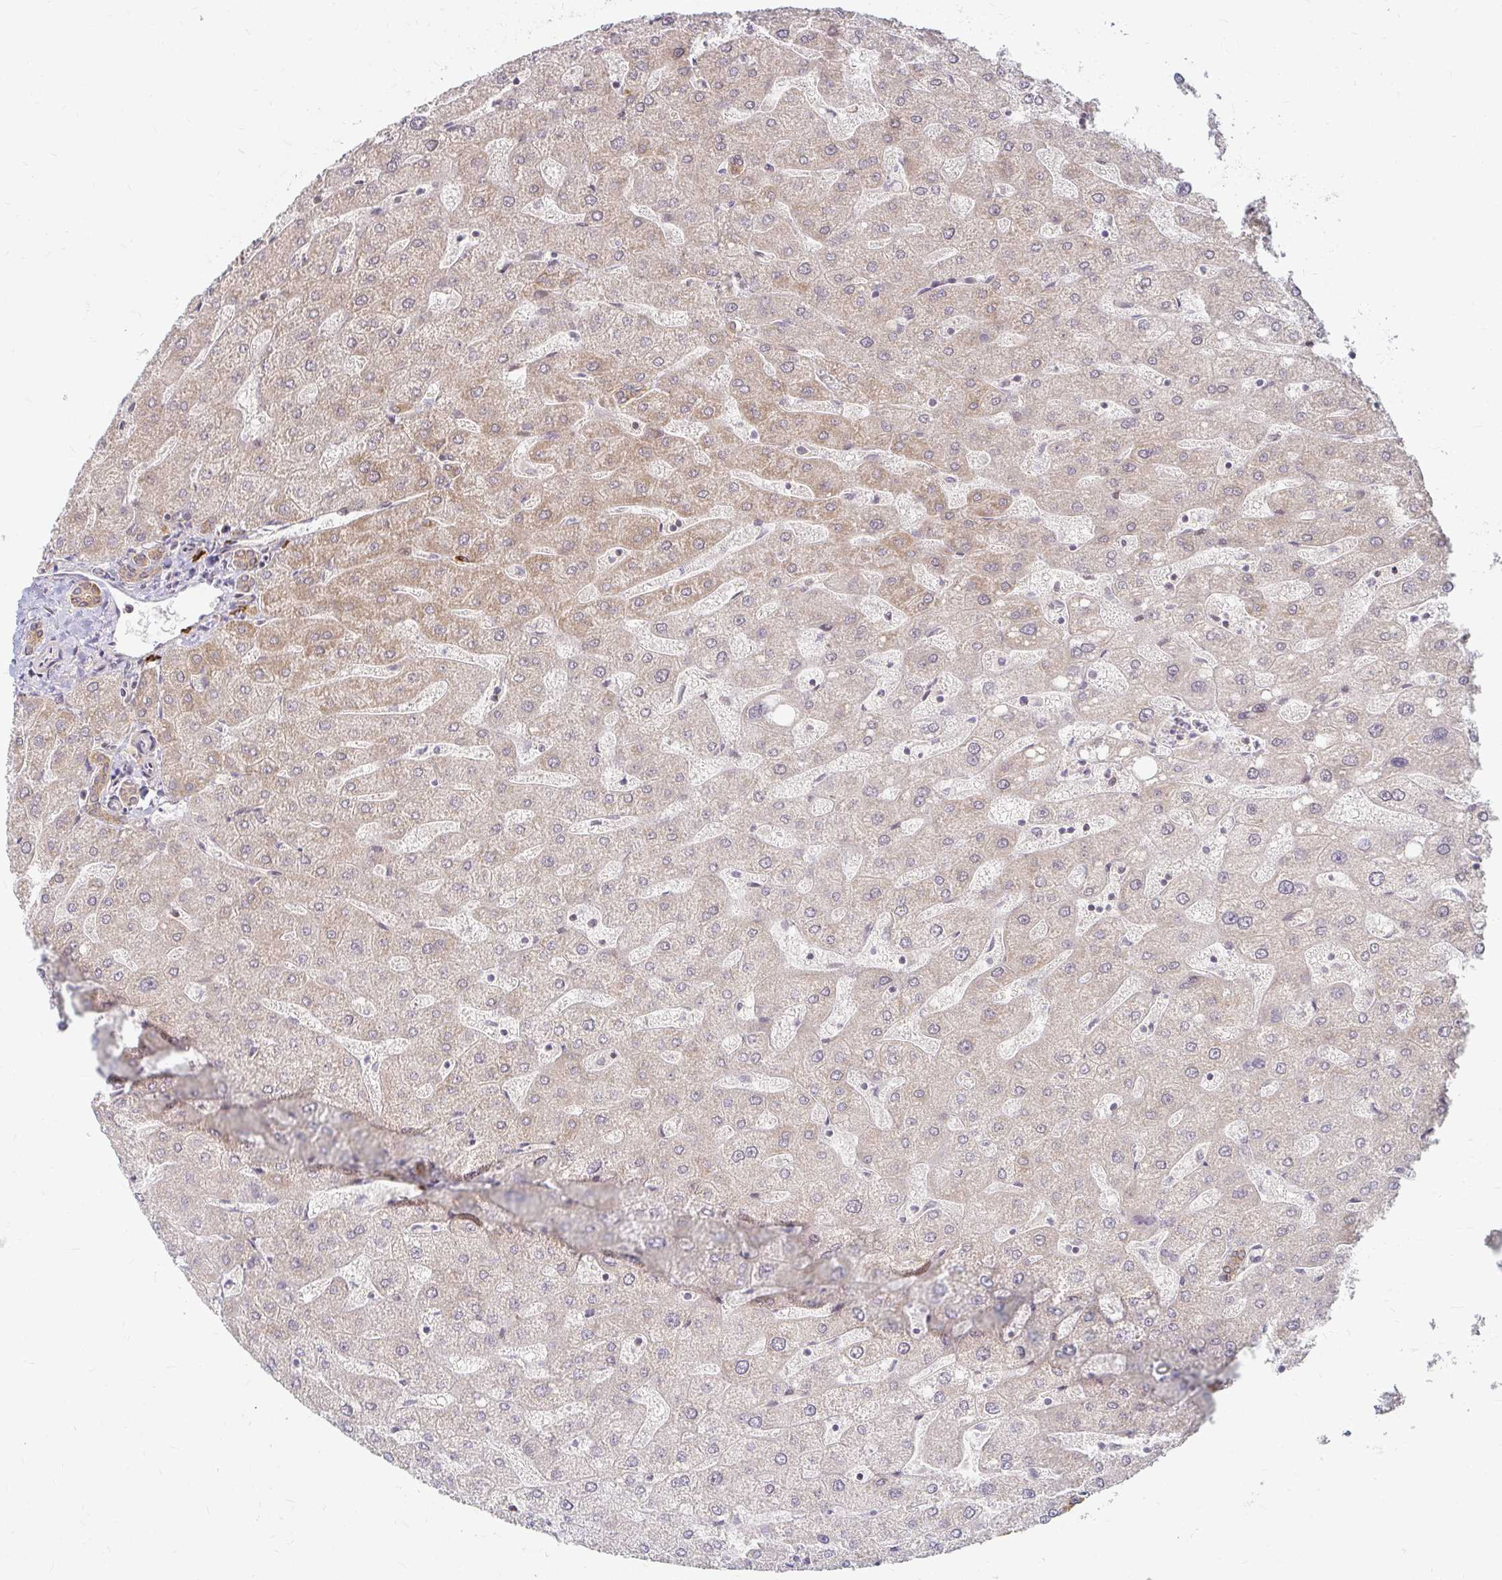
{"staining": {"intensity": "weak", "quantity": ">75%", "location": "cytoplasmic/membranous"}, "tissue": "liver", "cell_type": "Cholangiocytes", "image_type": "normal", "snomed": [{"axis": "morphology", "description": "Normal tissue, NOS"}, {"axis": "topography", "description": "Liver"}], "caption": "Immunohistochemistry (DAB) staining of normal human liver exhibits weak cytoplasmic/membranous protein positivity in about >75% of cholangiocytes.", "gene": "CAST", "patient": {"sex": "male", "age": 67}}